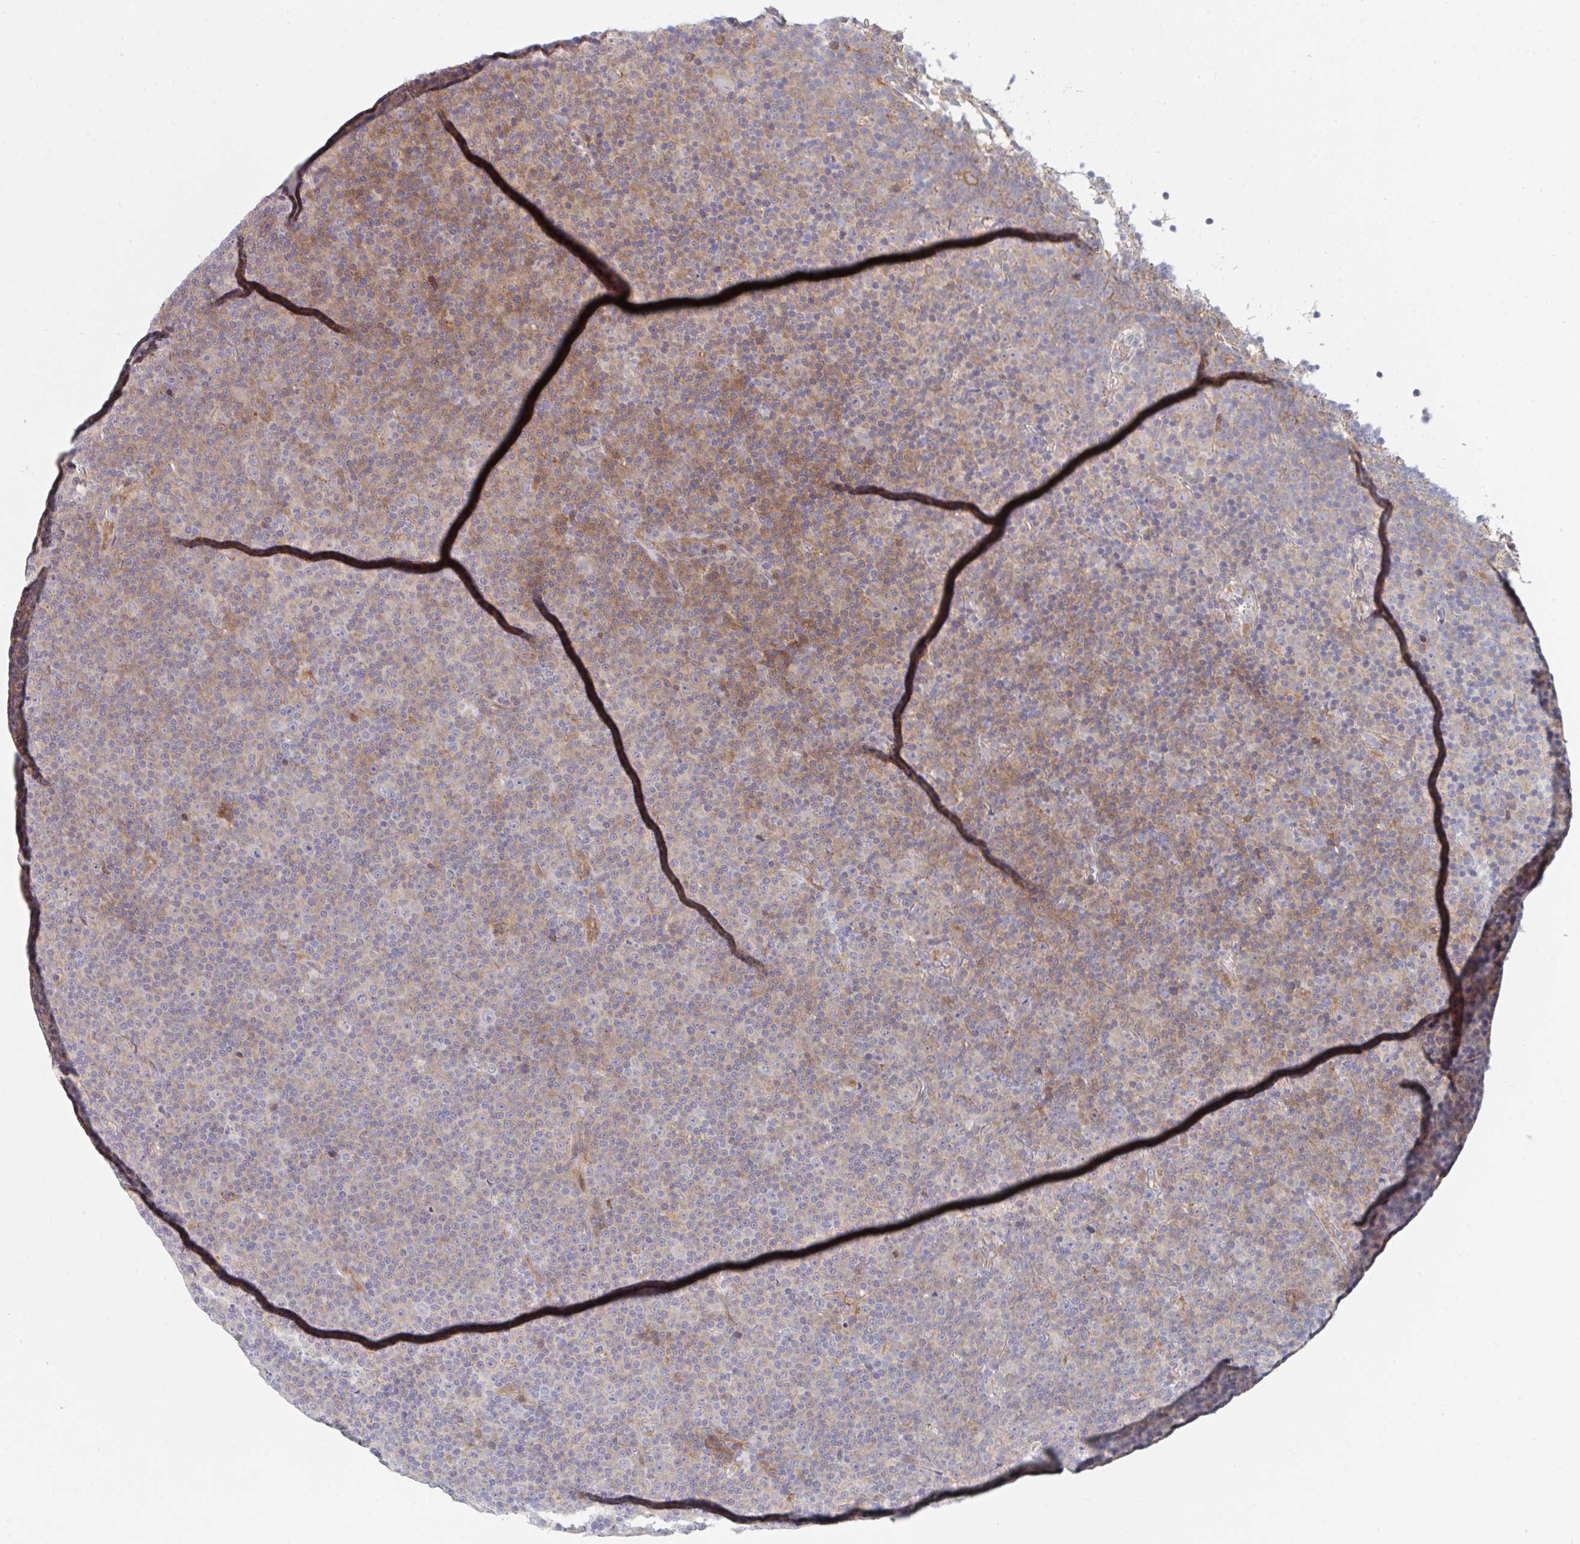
{"staining": {"intensity": "weak", "quantity": "25%-75%", "location": "cytoplasmic/membranous"}, "tissue": "lymphoma", "cell_type": "Tumor cells", "image_type": "cancer", "snomed": [{"axis": "morphology", "description": "Malignant lymphoma, non-Hodgkin's type, Low grade"}, {"axis": "topography", "description": "Lymph node"}], "caption": "Protein staining of lymphoma tissue reveals weak cytoplasmic/membranous positivity in approximately 25%-75% of tumor cells.", "gene": "TNFSF4", "patient": {"sex": "female", "age": 67}}